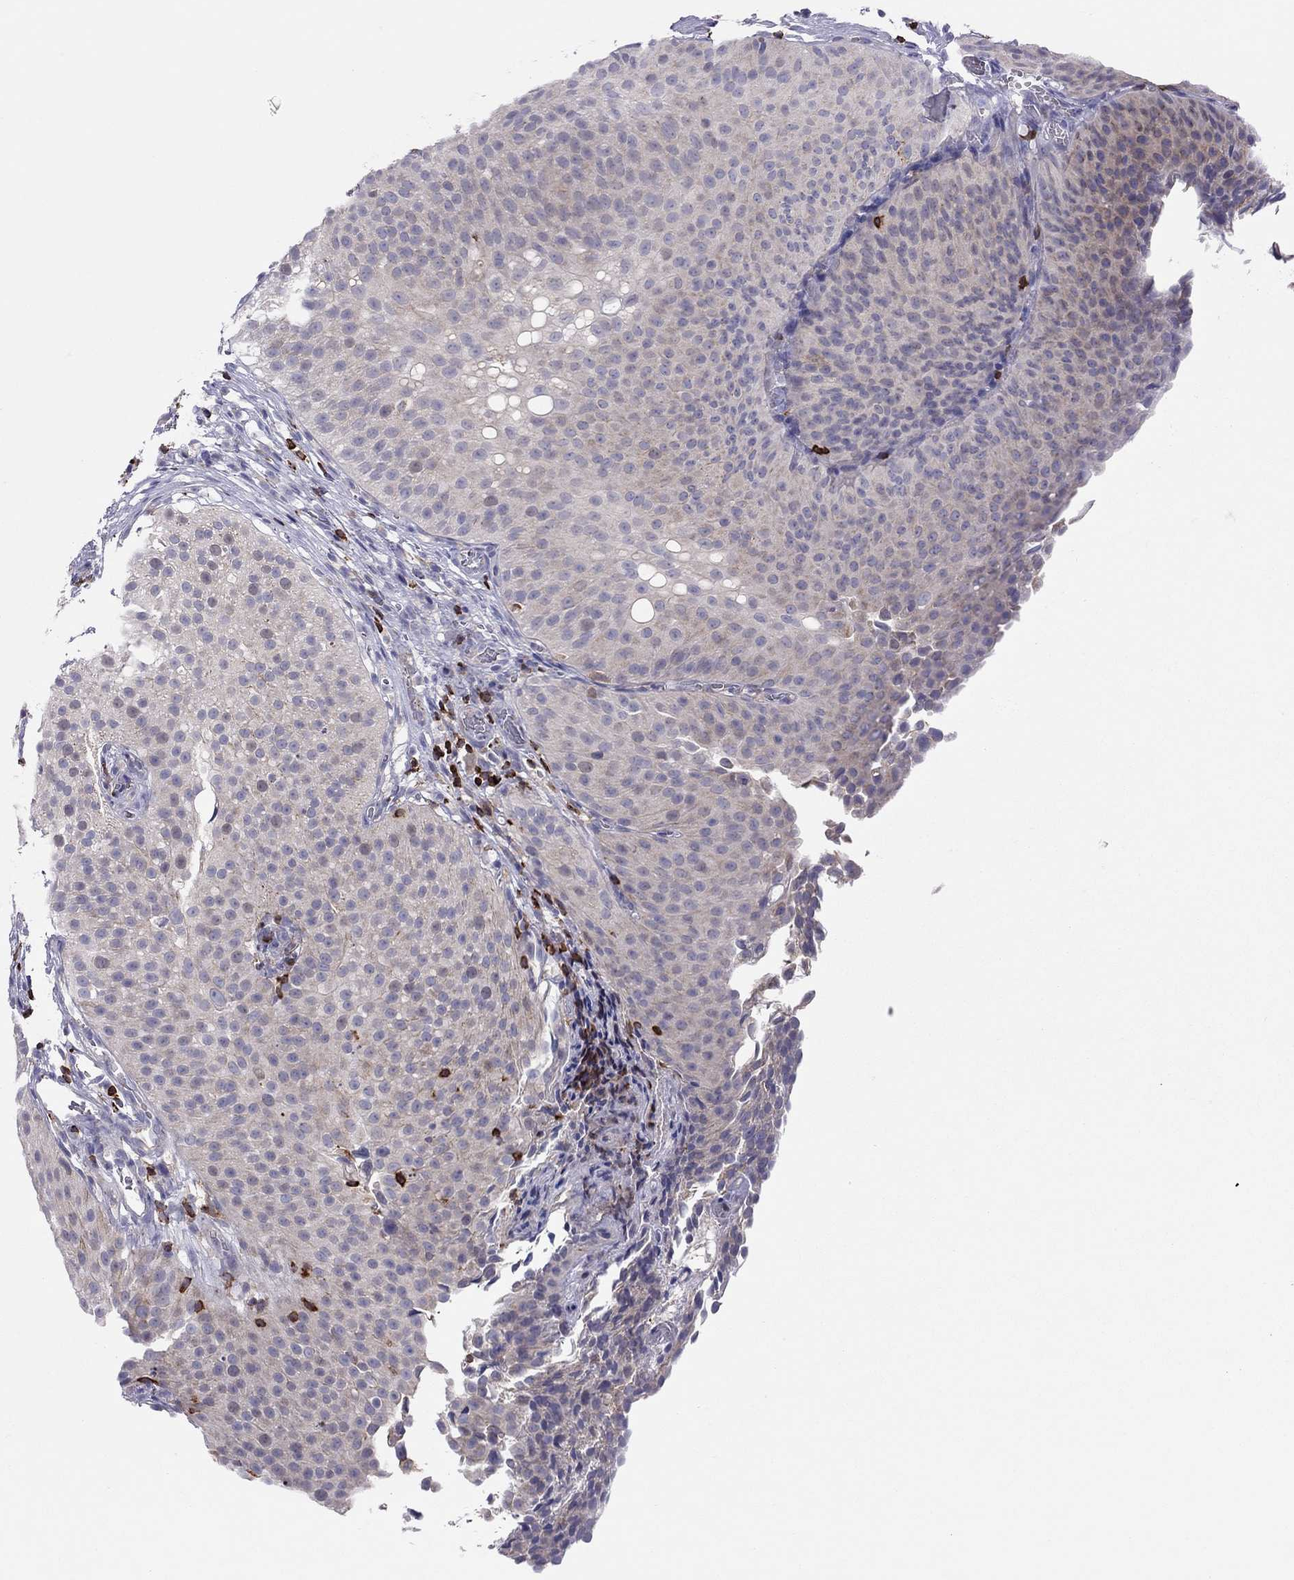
{"staining": {"intensity": "negative", "quantity": "none", "location": "none"}, "tissue": "urothelial cancer", "cell_type": "Tumor cells", "image_type": "cancer", "snomed": [{"axis": "morphology", "description": "Urothelial carcinoma, Low grade"}, {"axis": "topography", "description": "Urinary bladder"}], "caption": "Urothelial cancer was stained to show a protein in brown. There is no significant expression in tumor cells.", "gene": "MND1", "patient": {"sex": "male", "age": 80}}